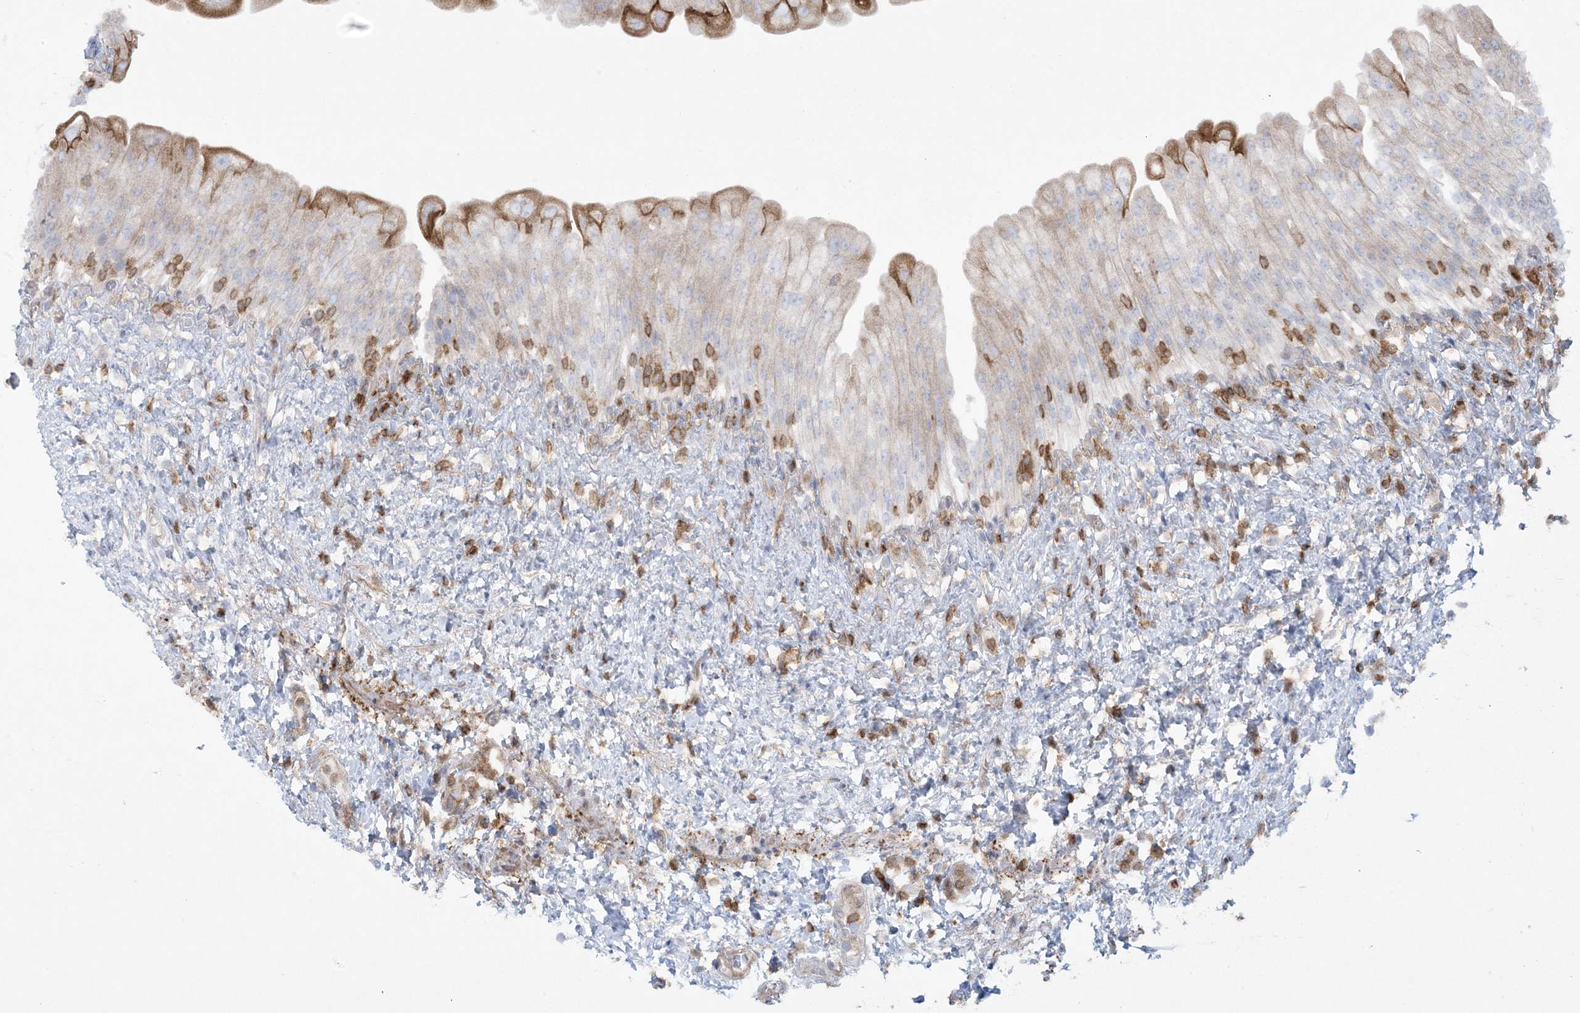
{"staining": {"intensity": "moderate", "quantity": "<25%", "location": "cytoplasmic/membranous"}, "tissue": "urinary bladder", "cell_type": "Urothelial cells", "image_type": "normal", "snomed": [{"axis": "morphology", "description": "Normal tissue, NOS"}, {"axis": "topography", "description": "Urinary bladder"}], "caption": "High-power microscopy captured an immunohistochemistry histopathology image of unremarkable urinary bladder, revealing moderate cytoplasmic/membranous expression in about <25% of urothelial cells.", "gene": "ARHGAP30", "patient": {"sex": "female", "age": 27}}